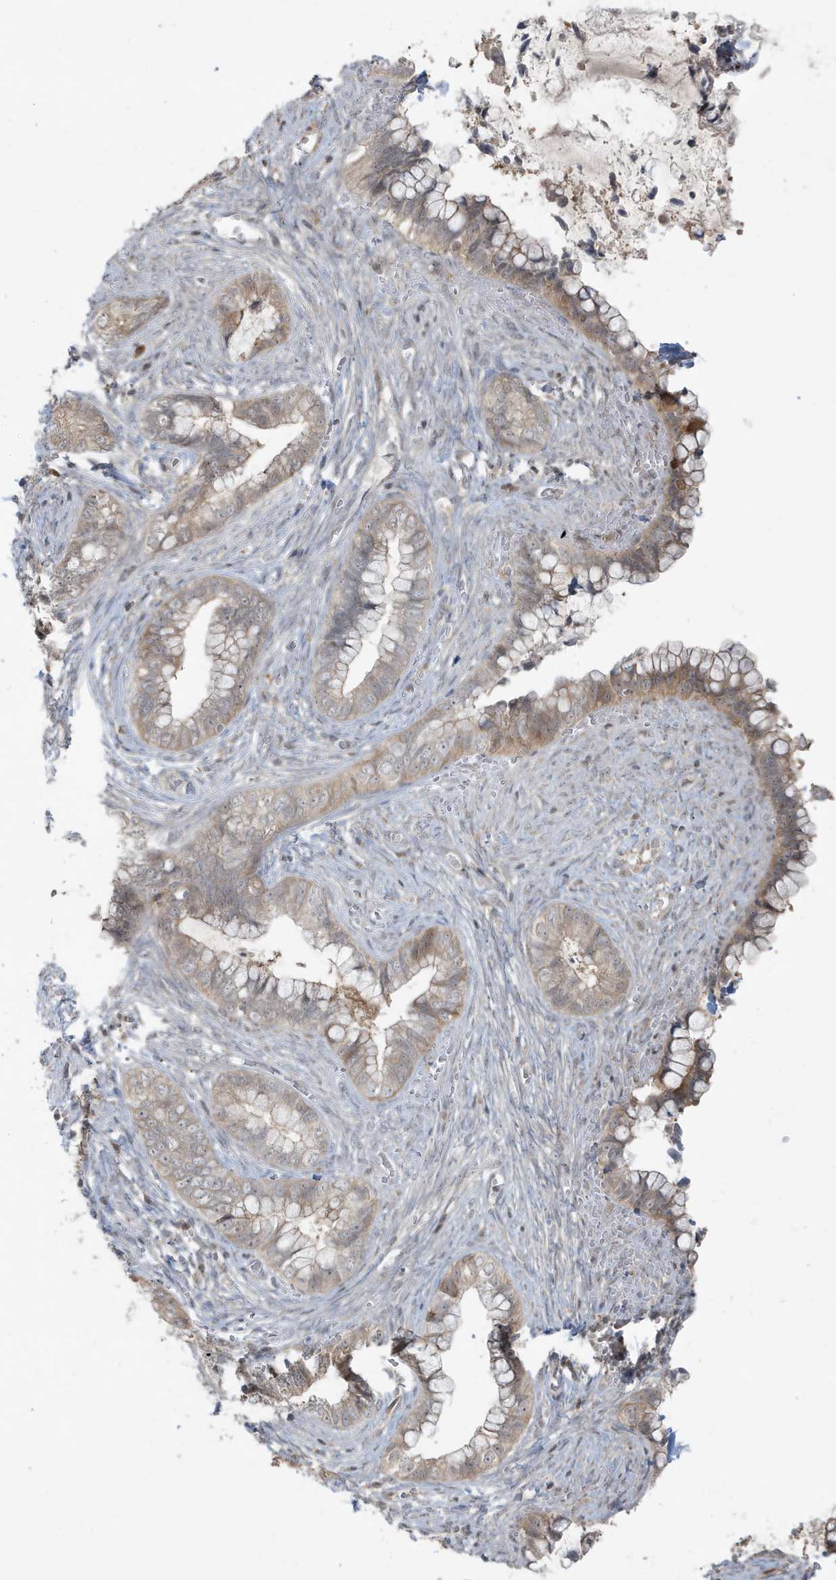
{"staining": {"intensity": "weak", "quantity": "25%-75%", "location": "cytoplasmic/membranous"}, "tissue": "cervical cancer", "cell_type": "Tumor cells", "image_type": "cancer", "snomed": [{"axis": "morphology", "description": "Adenocarcinoma, NOS"}, {"axis": "topography", "description": "Cervix"}], "caption": "DAB immunohistochemical staining of cervical cancer exhibits weak cytoplasmic/membranous protein positivity in about 25%-75% of tumor cells.", "gene": "PRRT3", "patient": {"sex": "female", "age": 44}}